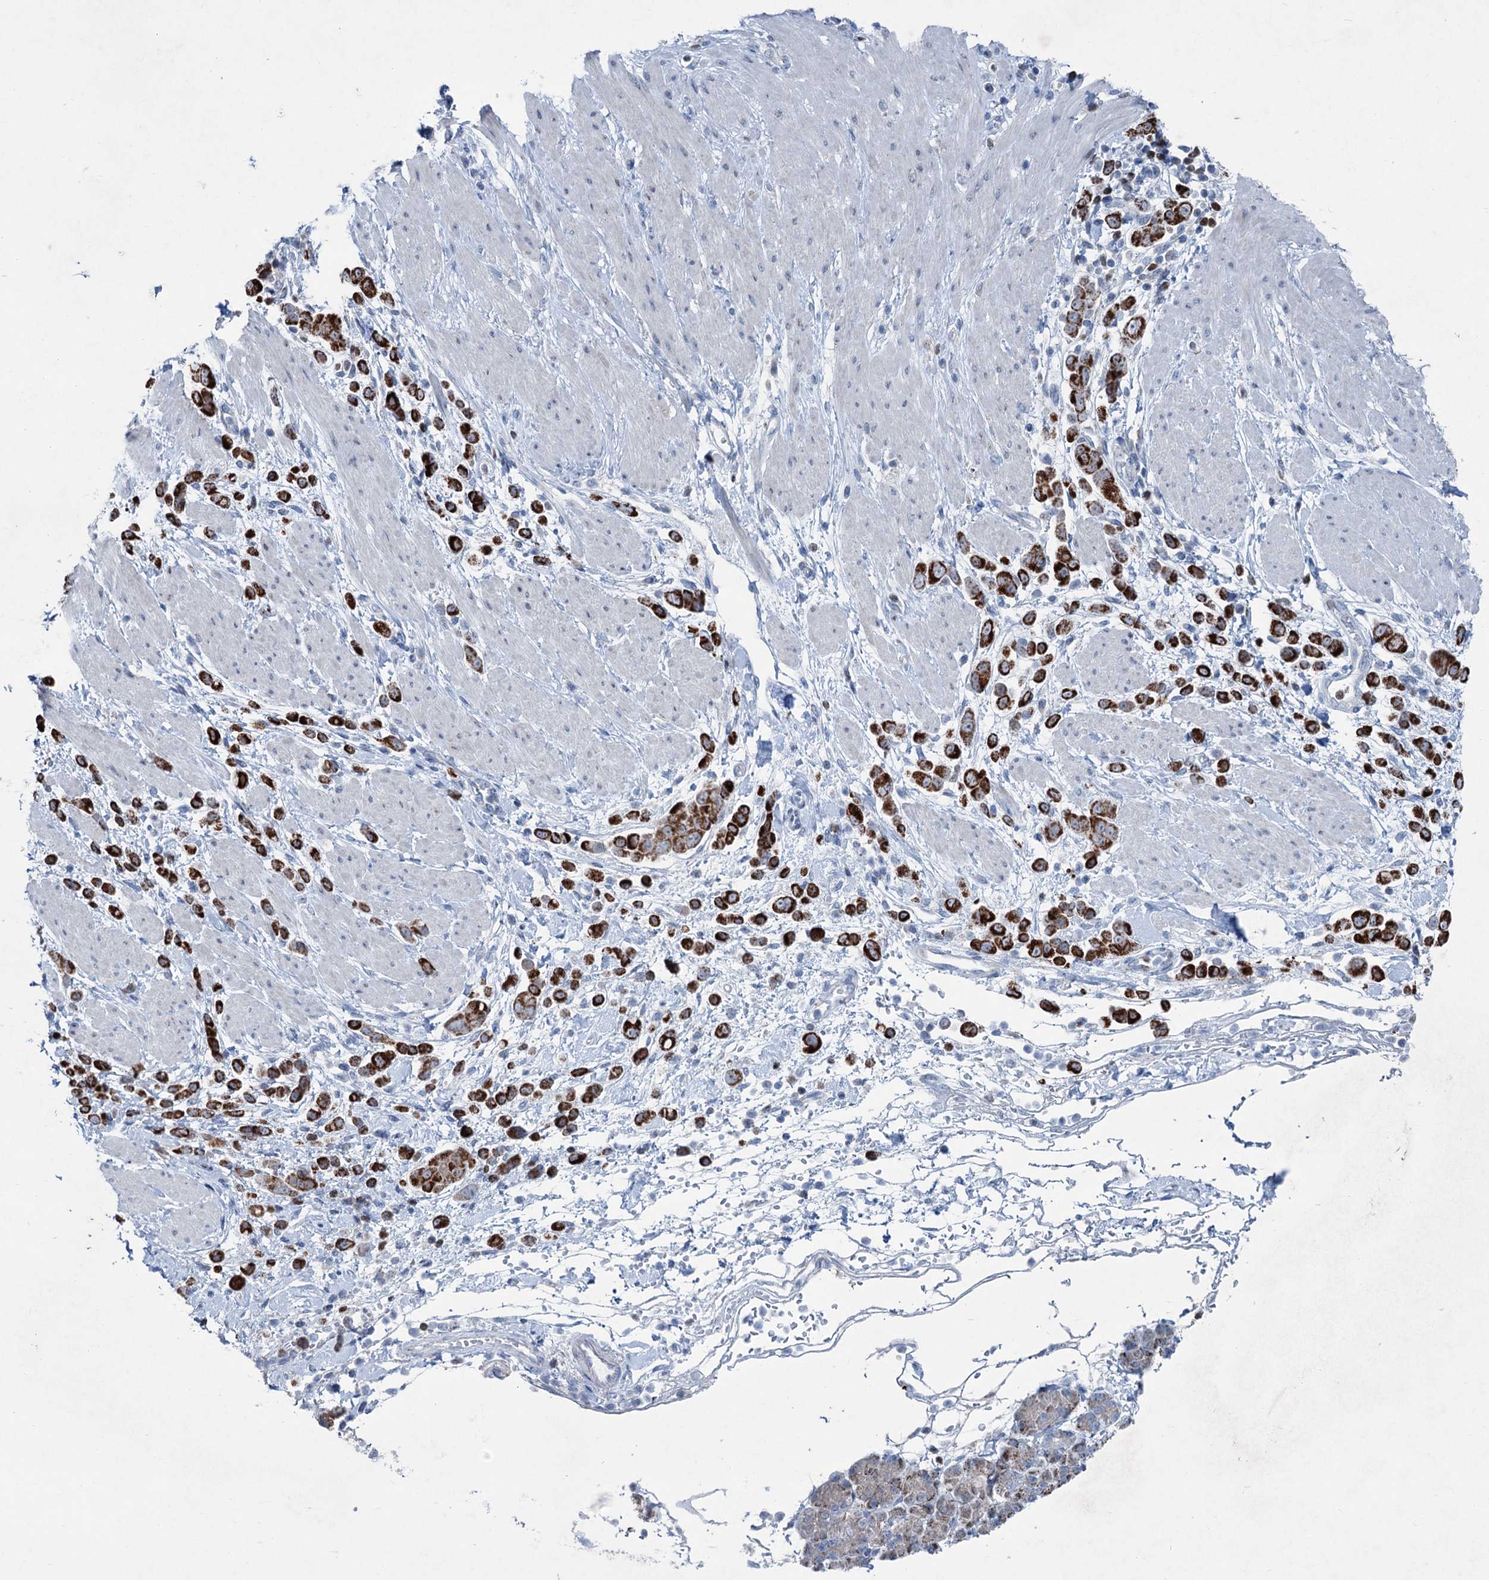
{"staining": {"intensity": "strong", "quantity": ">75%", "location": "cytoplasmic/membranous"}, "tissue": "pancreatic cancer", "cell_type": "Tumor cells", "image_type": "cancer", "snomed": [{"axis": "morphology", "description": "Normal tissue, NOS"}, {"axis": "morphology", "description": "Adenocarcinoma, NOS"}, {"axis": "topography", "description": "Pancreas"}], "caption": "The image displays immunohistochemical staining of pancreatic cancer. There is strong cytoplasmic/membranous staining is appreciated in approximately >75% of tumor cells. The protein is stained brown, and the nuclei are stained in blue (DAB (3,3'-diaminobenzidine) IHC with brightfield microscopy, high magnification).", "gene": "ELP4", "patient": {"sex": "female", "age": 64}}